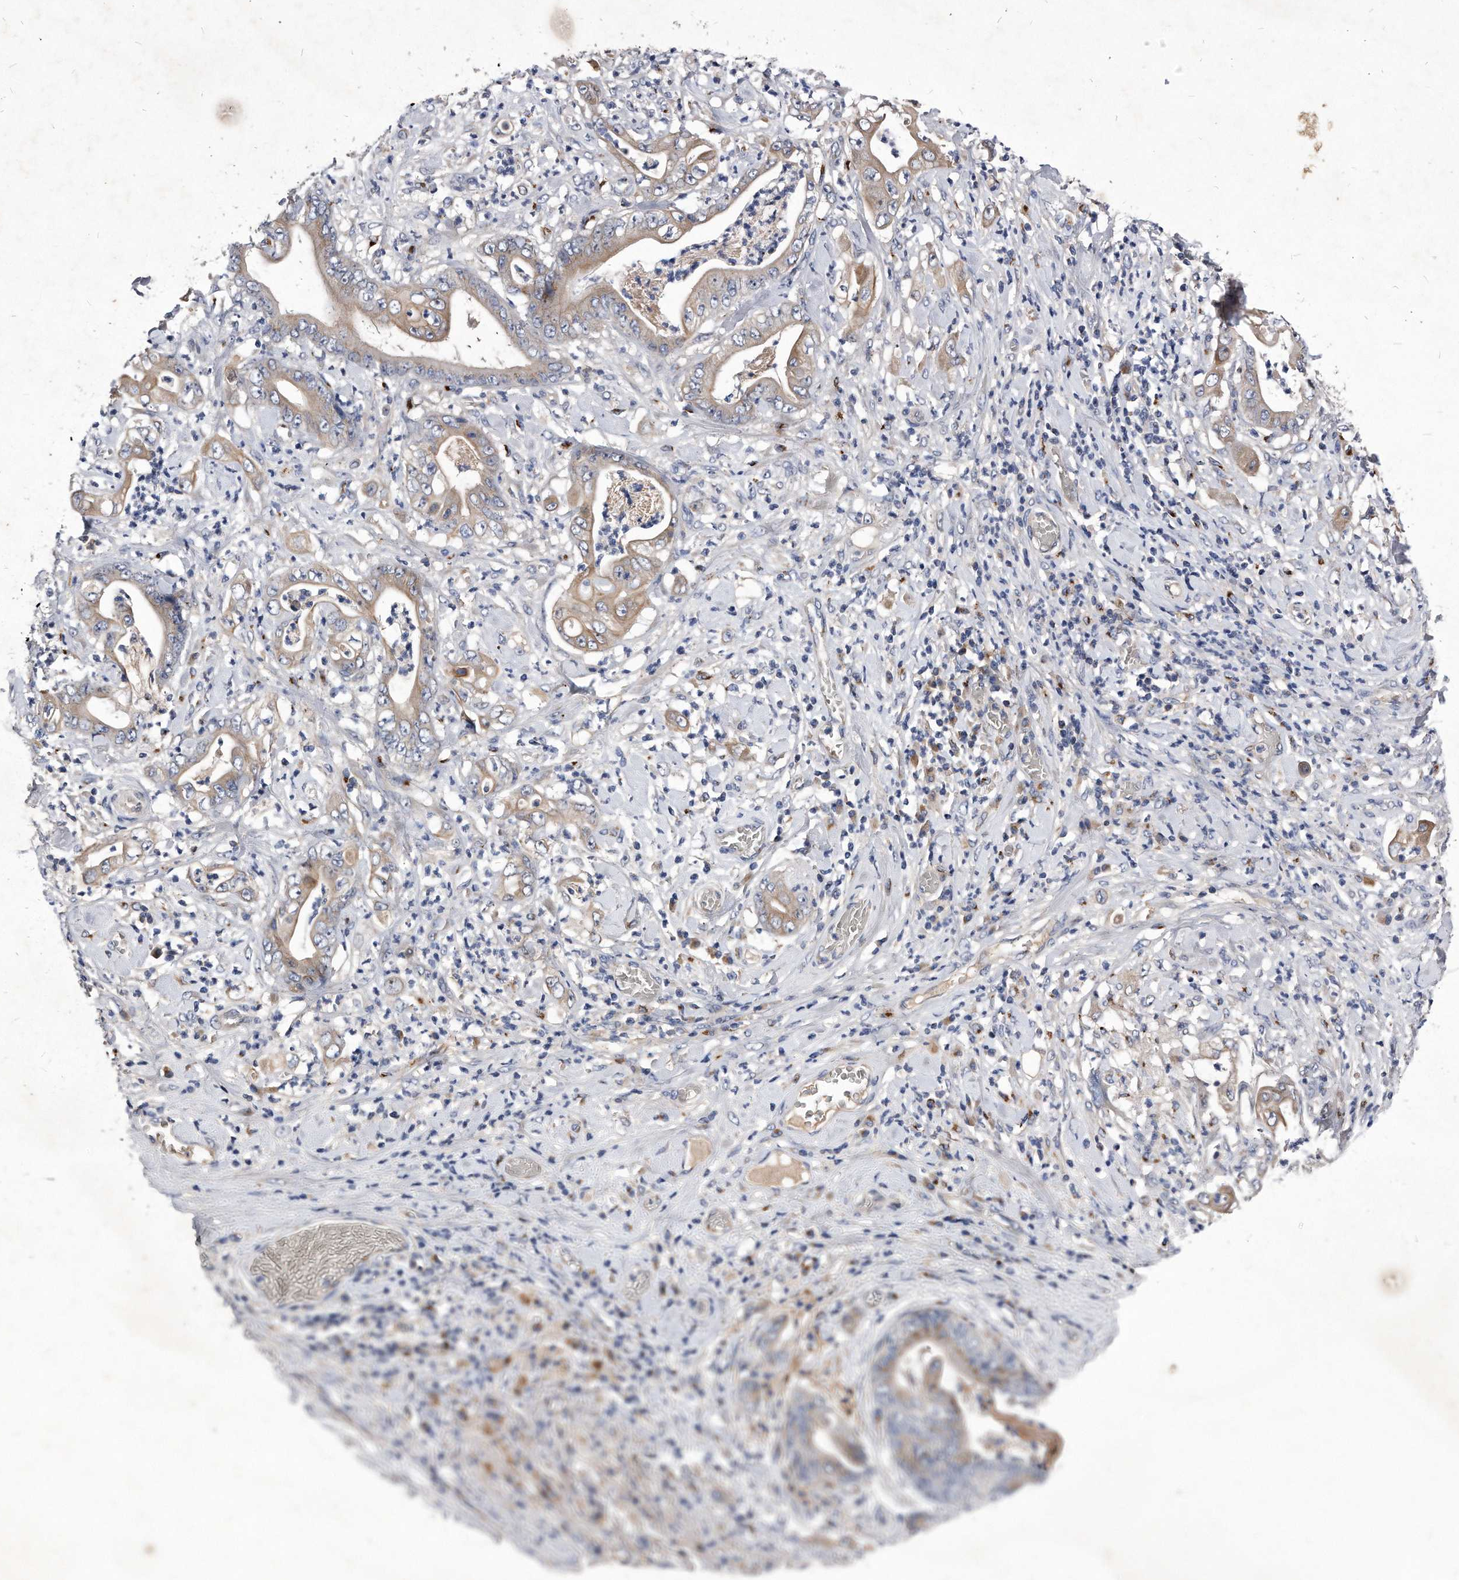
{"staining": {"intensity": "moderate", "quantity": "25%-75%", "location": "cytoplasmic/membranous"}, "tissue": "stomach cancer", "cell_type": "Tumor cells", "image_type": "cancer", "snomed": [{"axis": "morphology", "description": "Adenocarcinoma, NOS"}, {"axis": "topography", "description": "Stomach"}], "caption": "Protein staining shows moderate cytoplasmic/membranous positivity in approximately 25%-75% of tumor cells in stomach cancer.", "gene": "MGAT4A", "patient": {"sex": "female", "age": 73}}